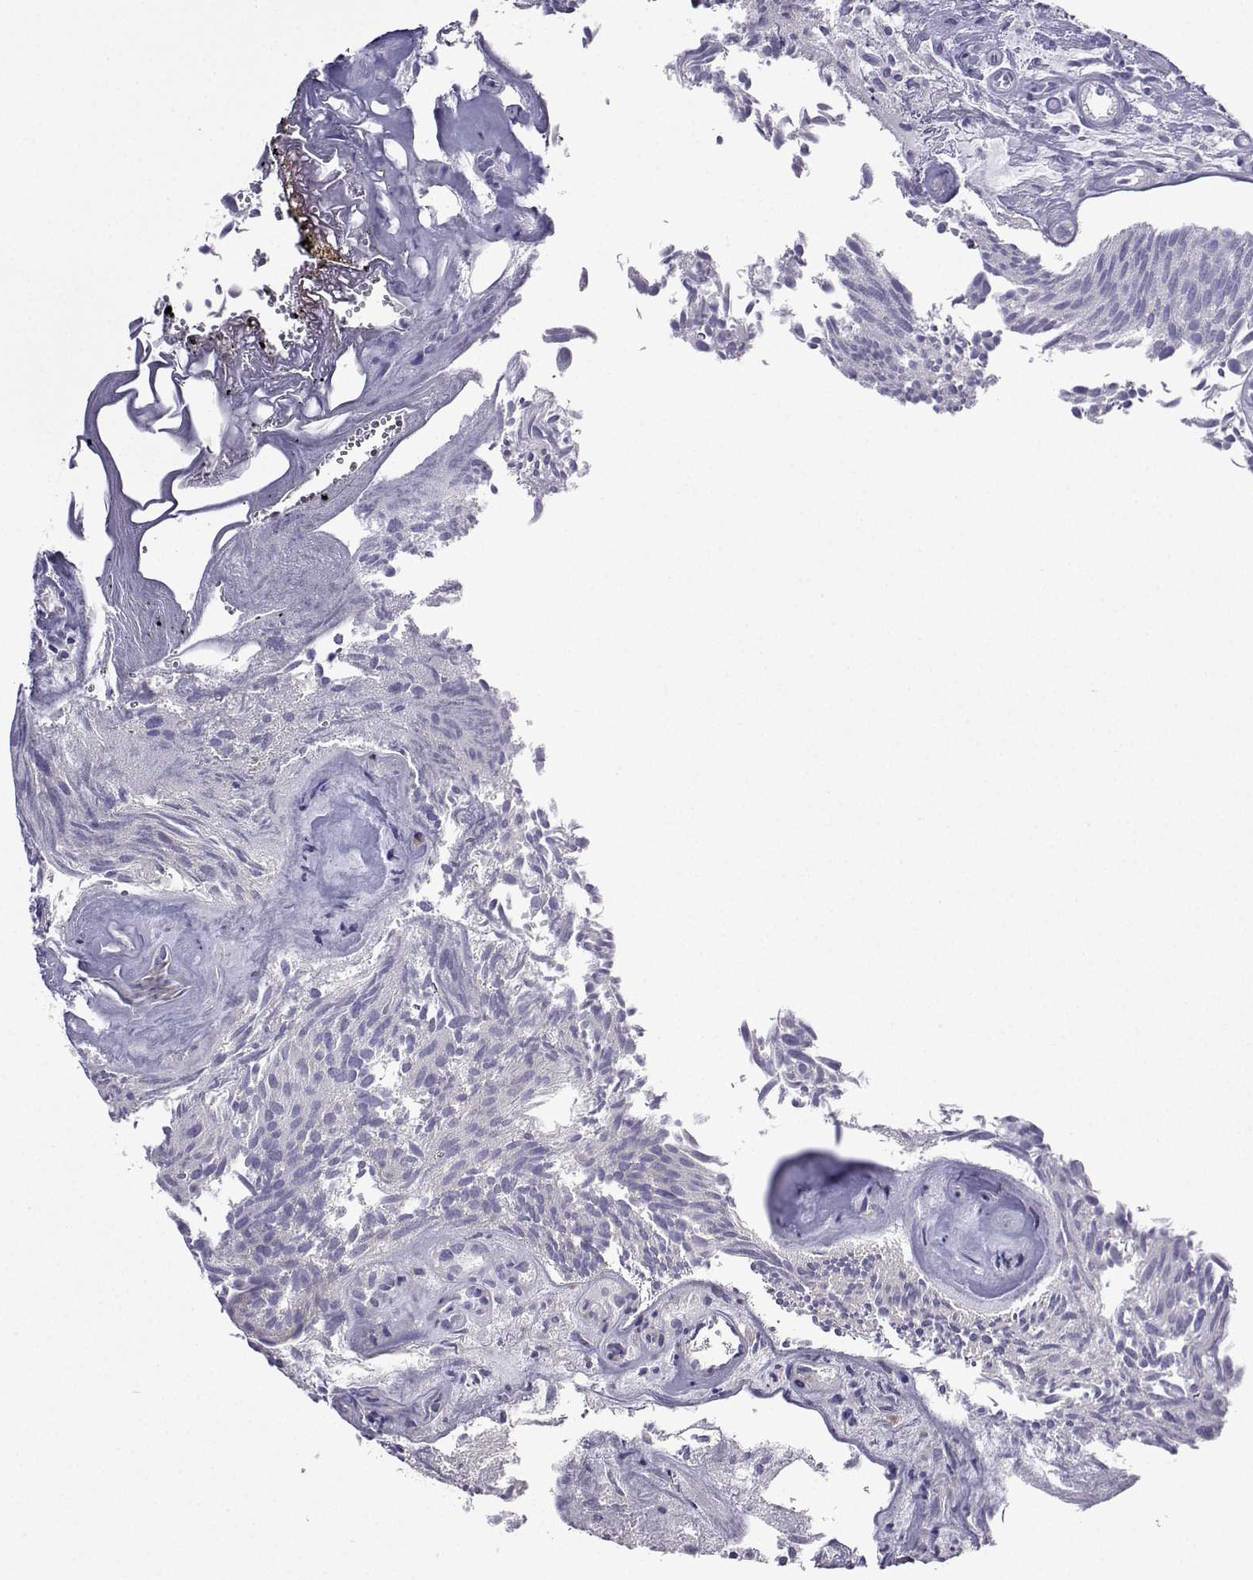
{"staining": {"intensity": "negative", "quantity": "none", "location": "none"}, "tissue": "urothelial cancer", "cell_type": "Tumor cells", "image_type": "cancer", "snomed": [{"axis": "morphology", "description": "Urothelial carcinoma, Low grade"}, {"axis": "topography", "description": "Urinary bladder"}], "caption": "Urothelial cancer was stained to show a protein in brown. There is no significant positivity in tumor cells.", "gene": "FCAMR", "patient": {"sex": "female", "age": 87}}